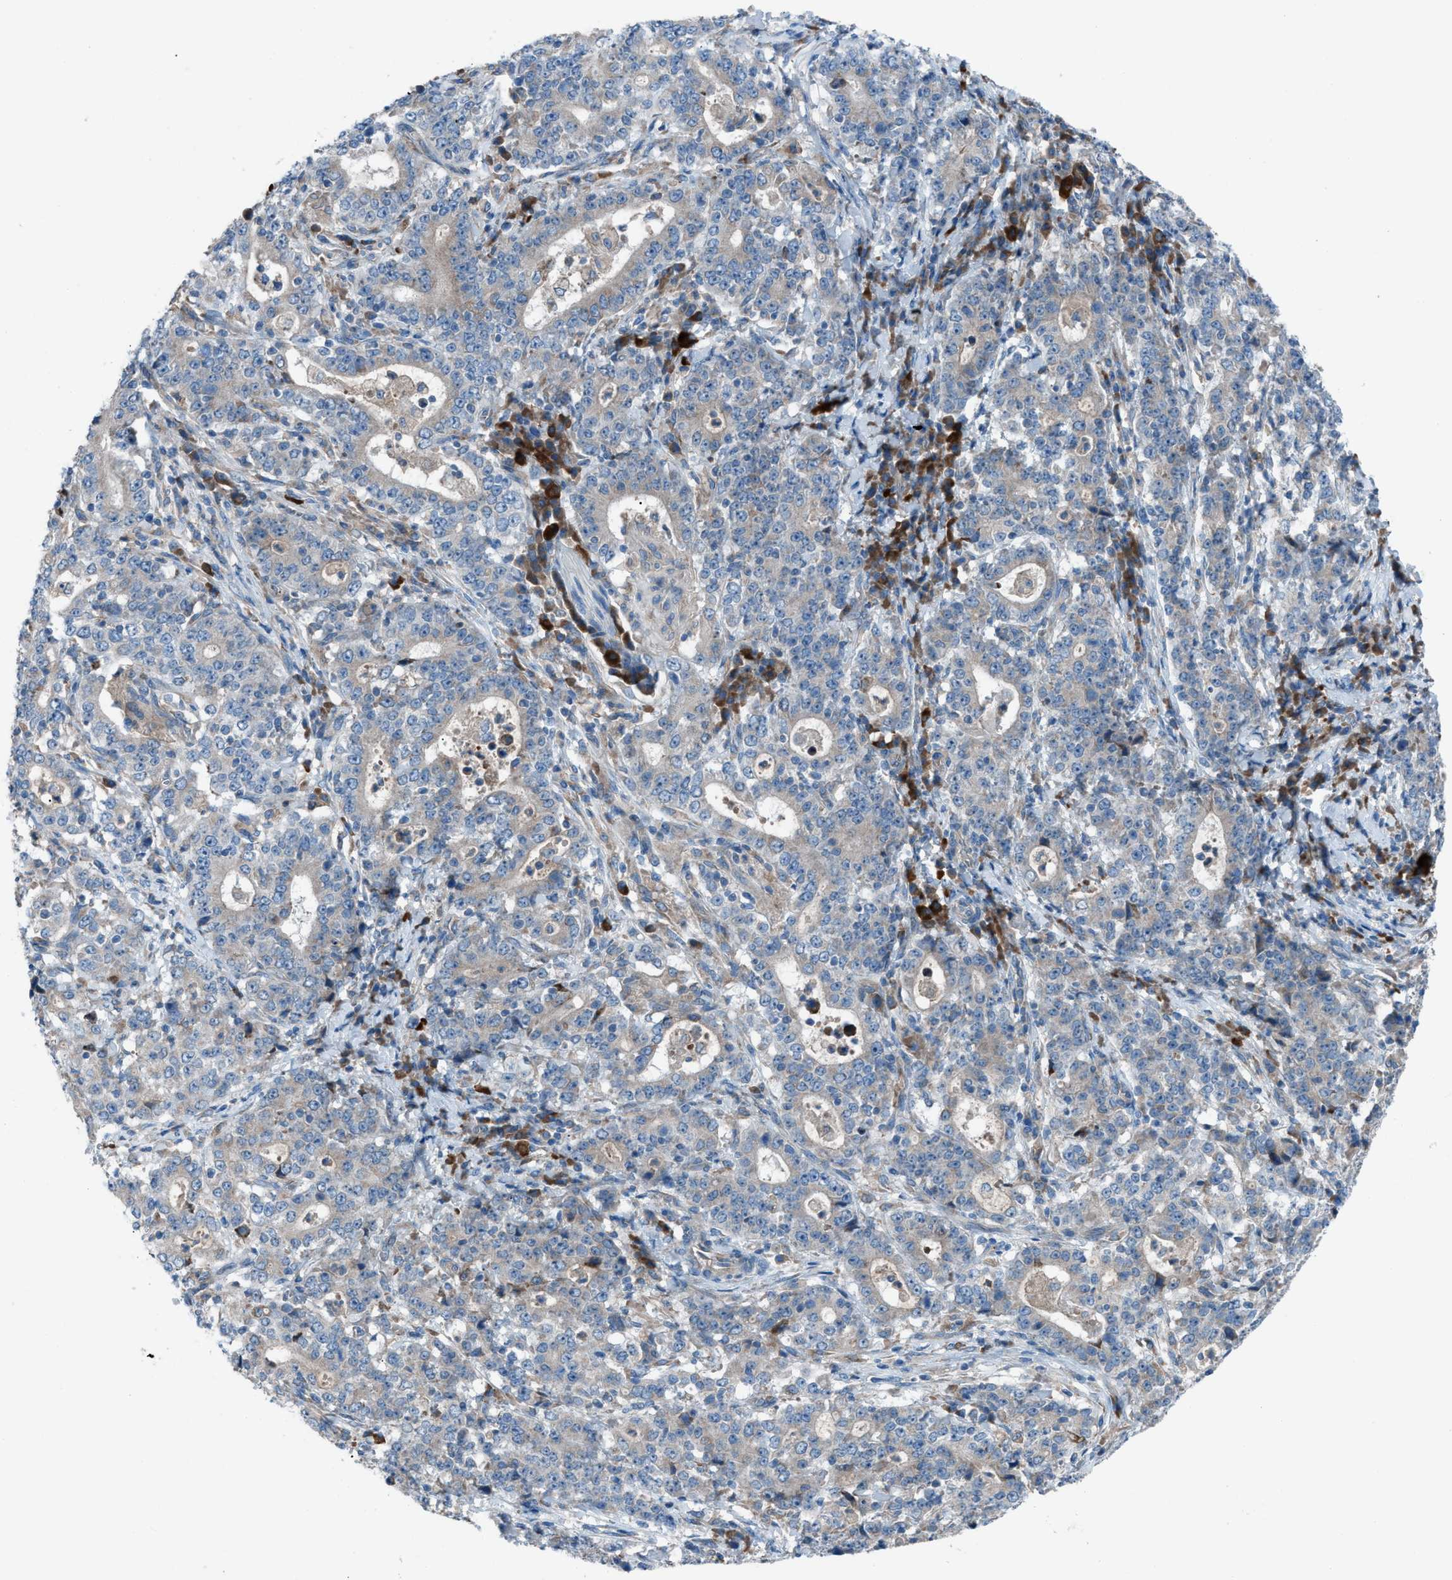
{"staining": {"intensity": "negative", "quantity": "none", "location": "none"}, "tissue": "stomach cancer", "cell_type": "Tumor cells", "image_type": "cancer", "snomed": [{"axis": "morphology", "description": "Normal tissue, NOS"}, {"axis": "morphology", "description": "Adenocarcinoma, NOS"}, {"axis": "topography", "description": "Stomach, upper"}, {"axis": "topography", "description": "Stomach"}], "caption": "Stomach adenocarcinoma stained for a protein using immunohistochemistry (IHC) reveals no expression tumor cells.", "gene": "HEG1", "patient": {"sex": "male", "age": 59}}